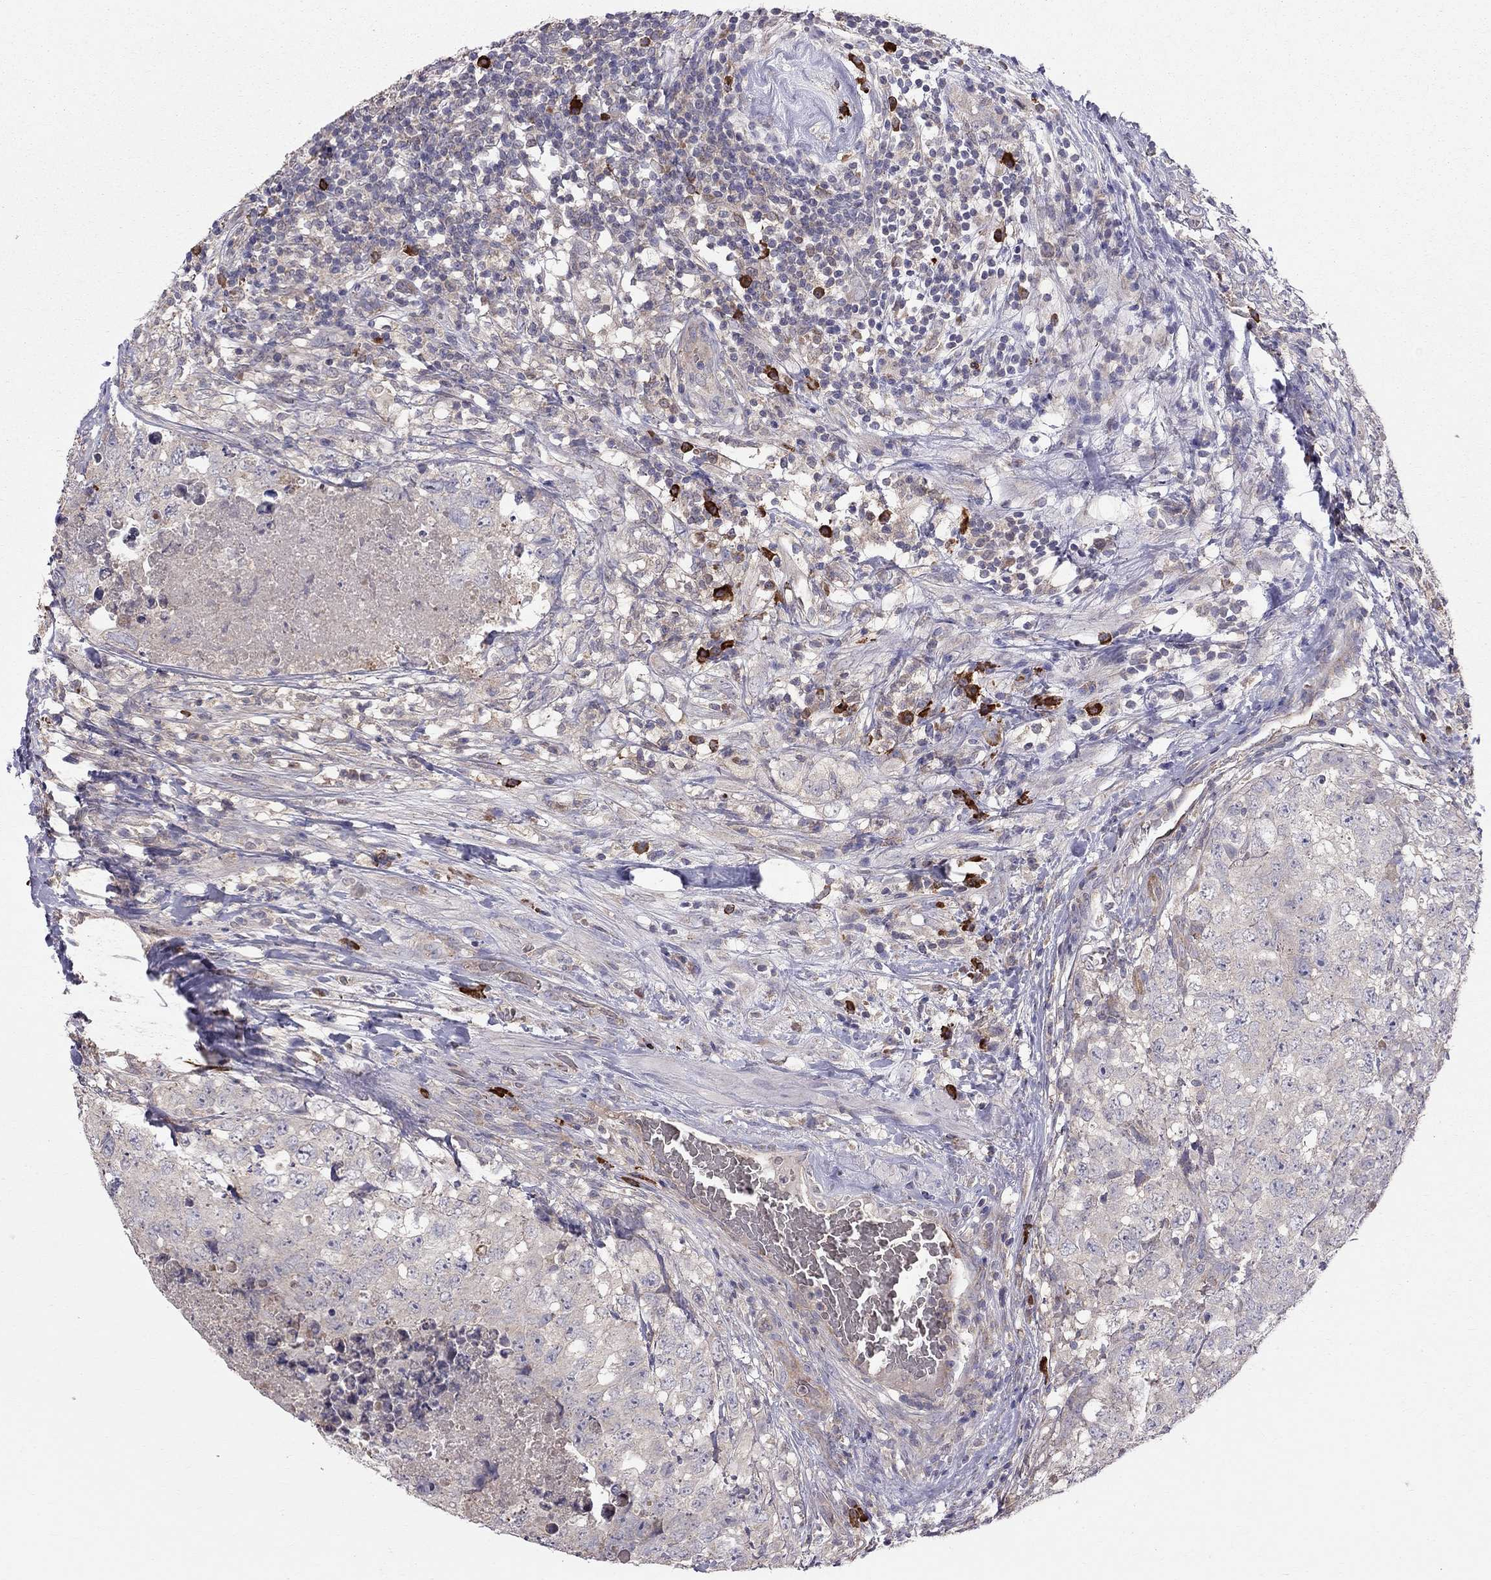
{"staining": {"intensity": "negative", "quantity": "none", "location": "none"}, "tissue": "testis cancer", "cell_type": "Tumor cells", "image_type": "cancer", "snomed": [{"axis": "morphology", "description": "Seminoma, NOS"}, {"axis": "topography", "description": "Testis"}], "caption": "An image of seminoma (testis) stained for a protein shows no brown staining in tumor cells.", "gene": "PIK3CG", "patient": {"sex": "male", "age": 34}}